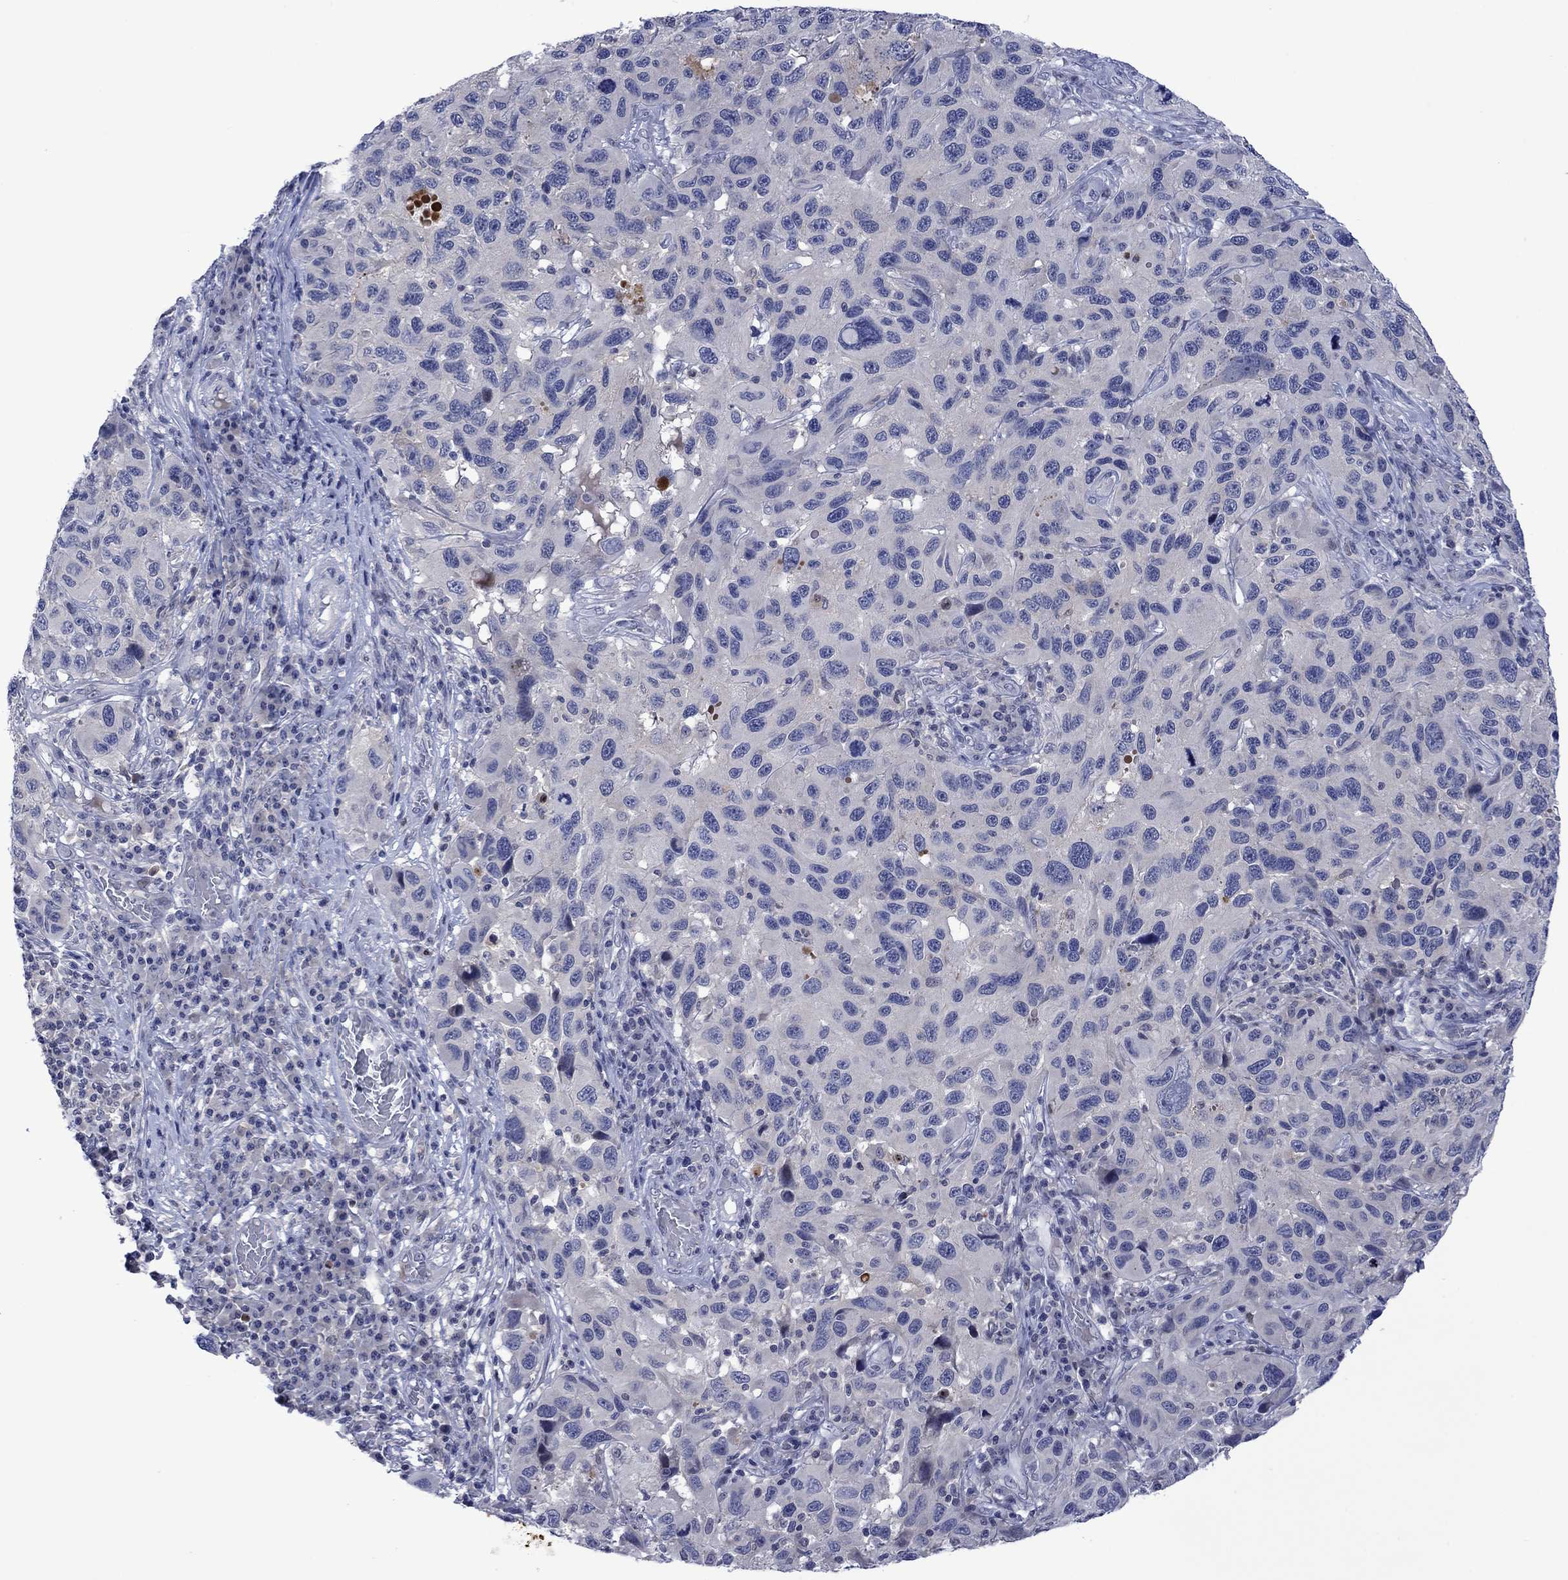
{"staining": {"intensity": "negative", "quantity": "none", "location": "none"}, "tissue": "melanoma", "cell_type": "Tumor cells", "image_type": "cancer", "snomed": [{"axis": "morphology", "description": "Malignant melanoma, NOS"}, {"axis": "topography", "description": "Skin"}], "caption": "The histopathology image displays no significant positivity in tumor cells of melanoma.", "gene": "AGL", "patient": {"sex": "male", "age": 53}}